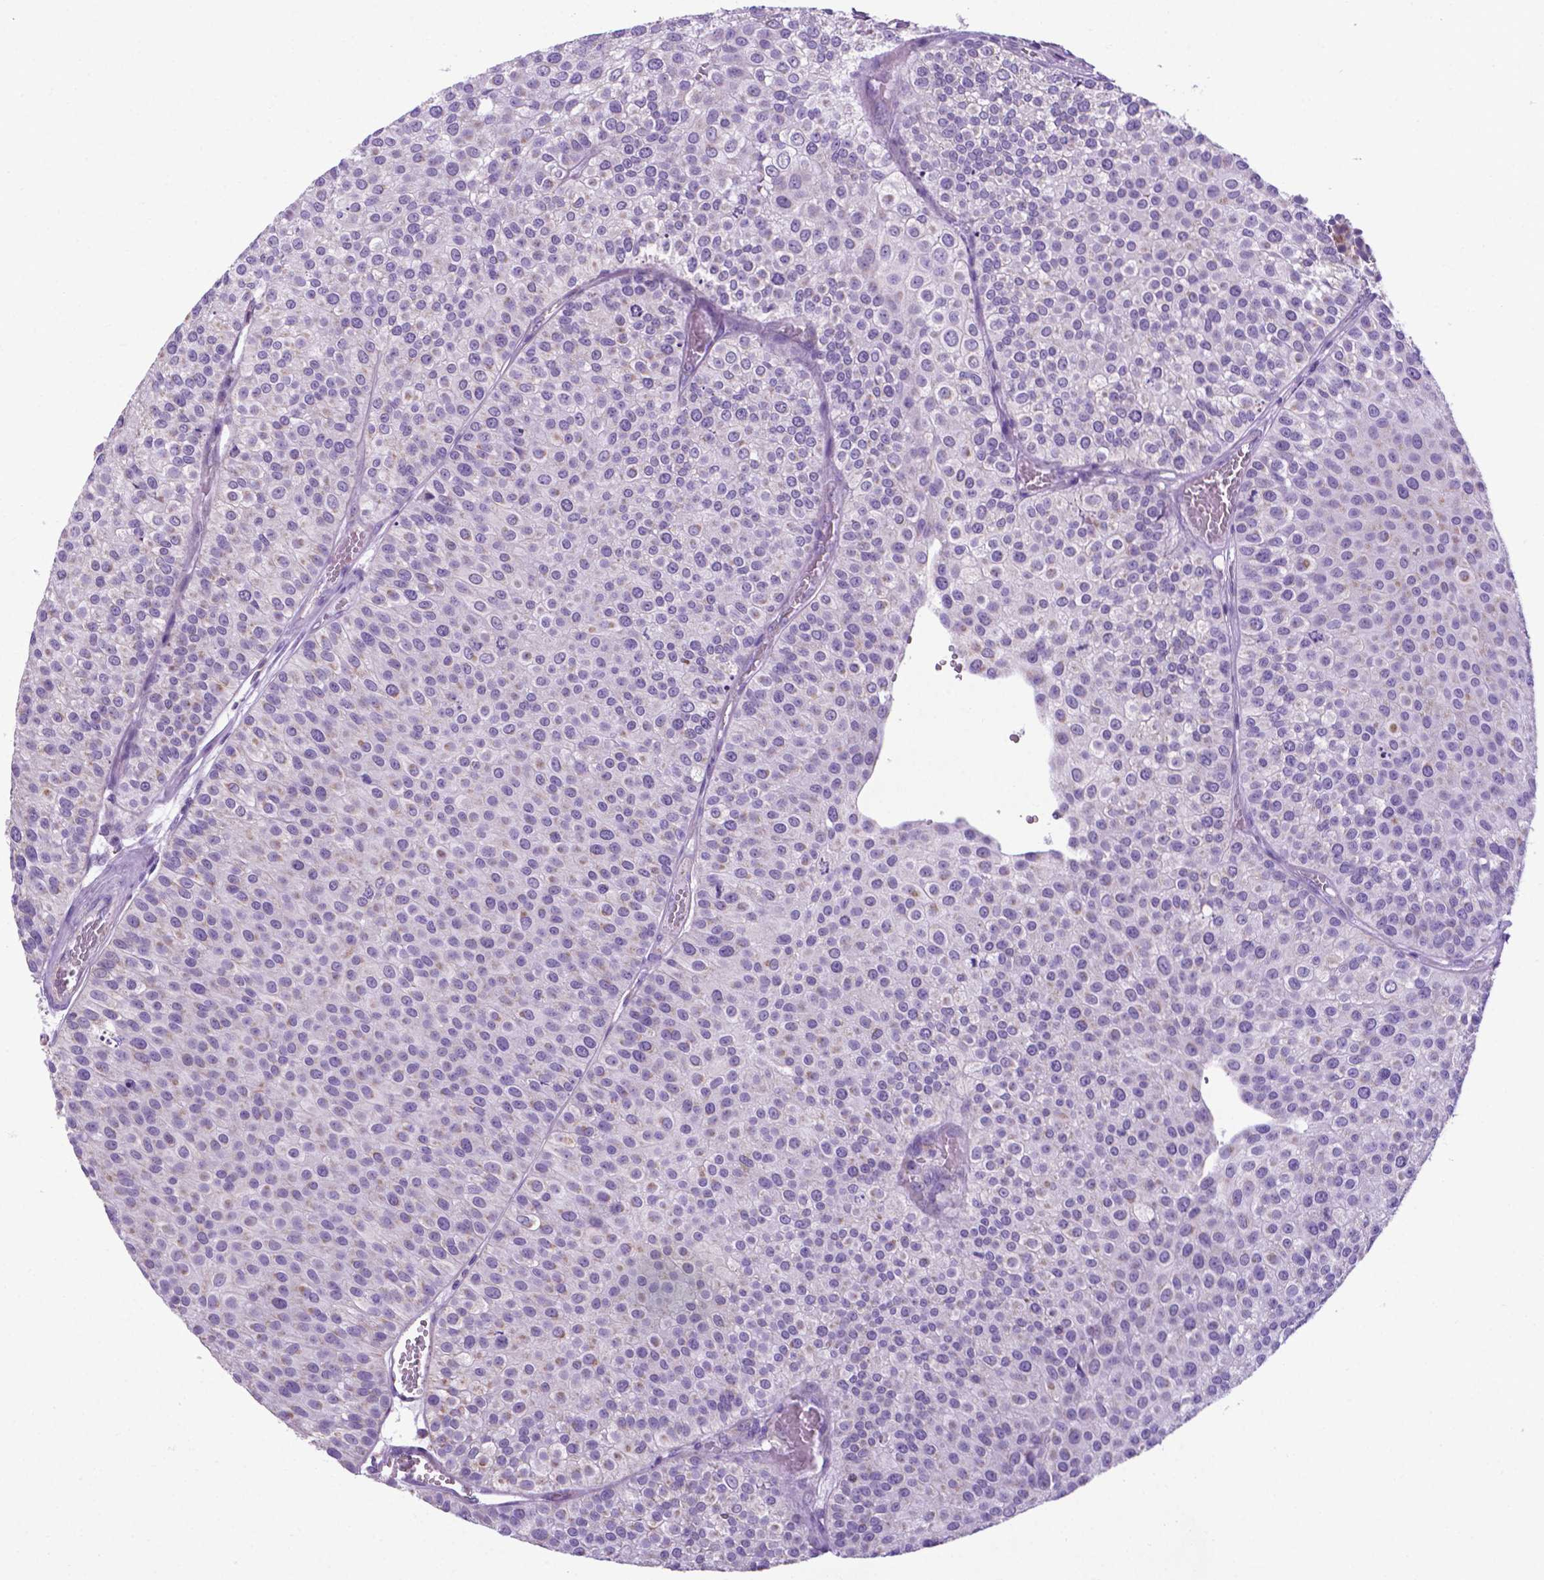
{"staining": {"intensity": "negative", "quantity": "none", "location": "none"}, "tissue": "urothelial cancer", "cell_type": "Tumor cells", "image_type": "cancer", "snomed": [{"axis": "morphology", "description": "Urothelial carcinoma, Low grade"}, {"axis": "topography", "description": "Urinary bladder"}], "caption": "There is no significant staining in tumor cells of urothelial cancer. (DAB immunohistochemistry, high magnification).", "gene": "POU3F3", "patient": {"sex": "female", "age": 87}}